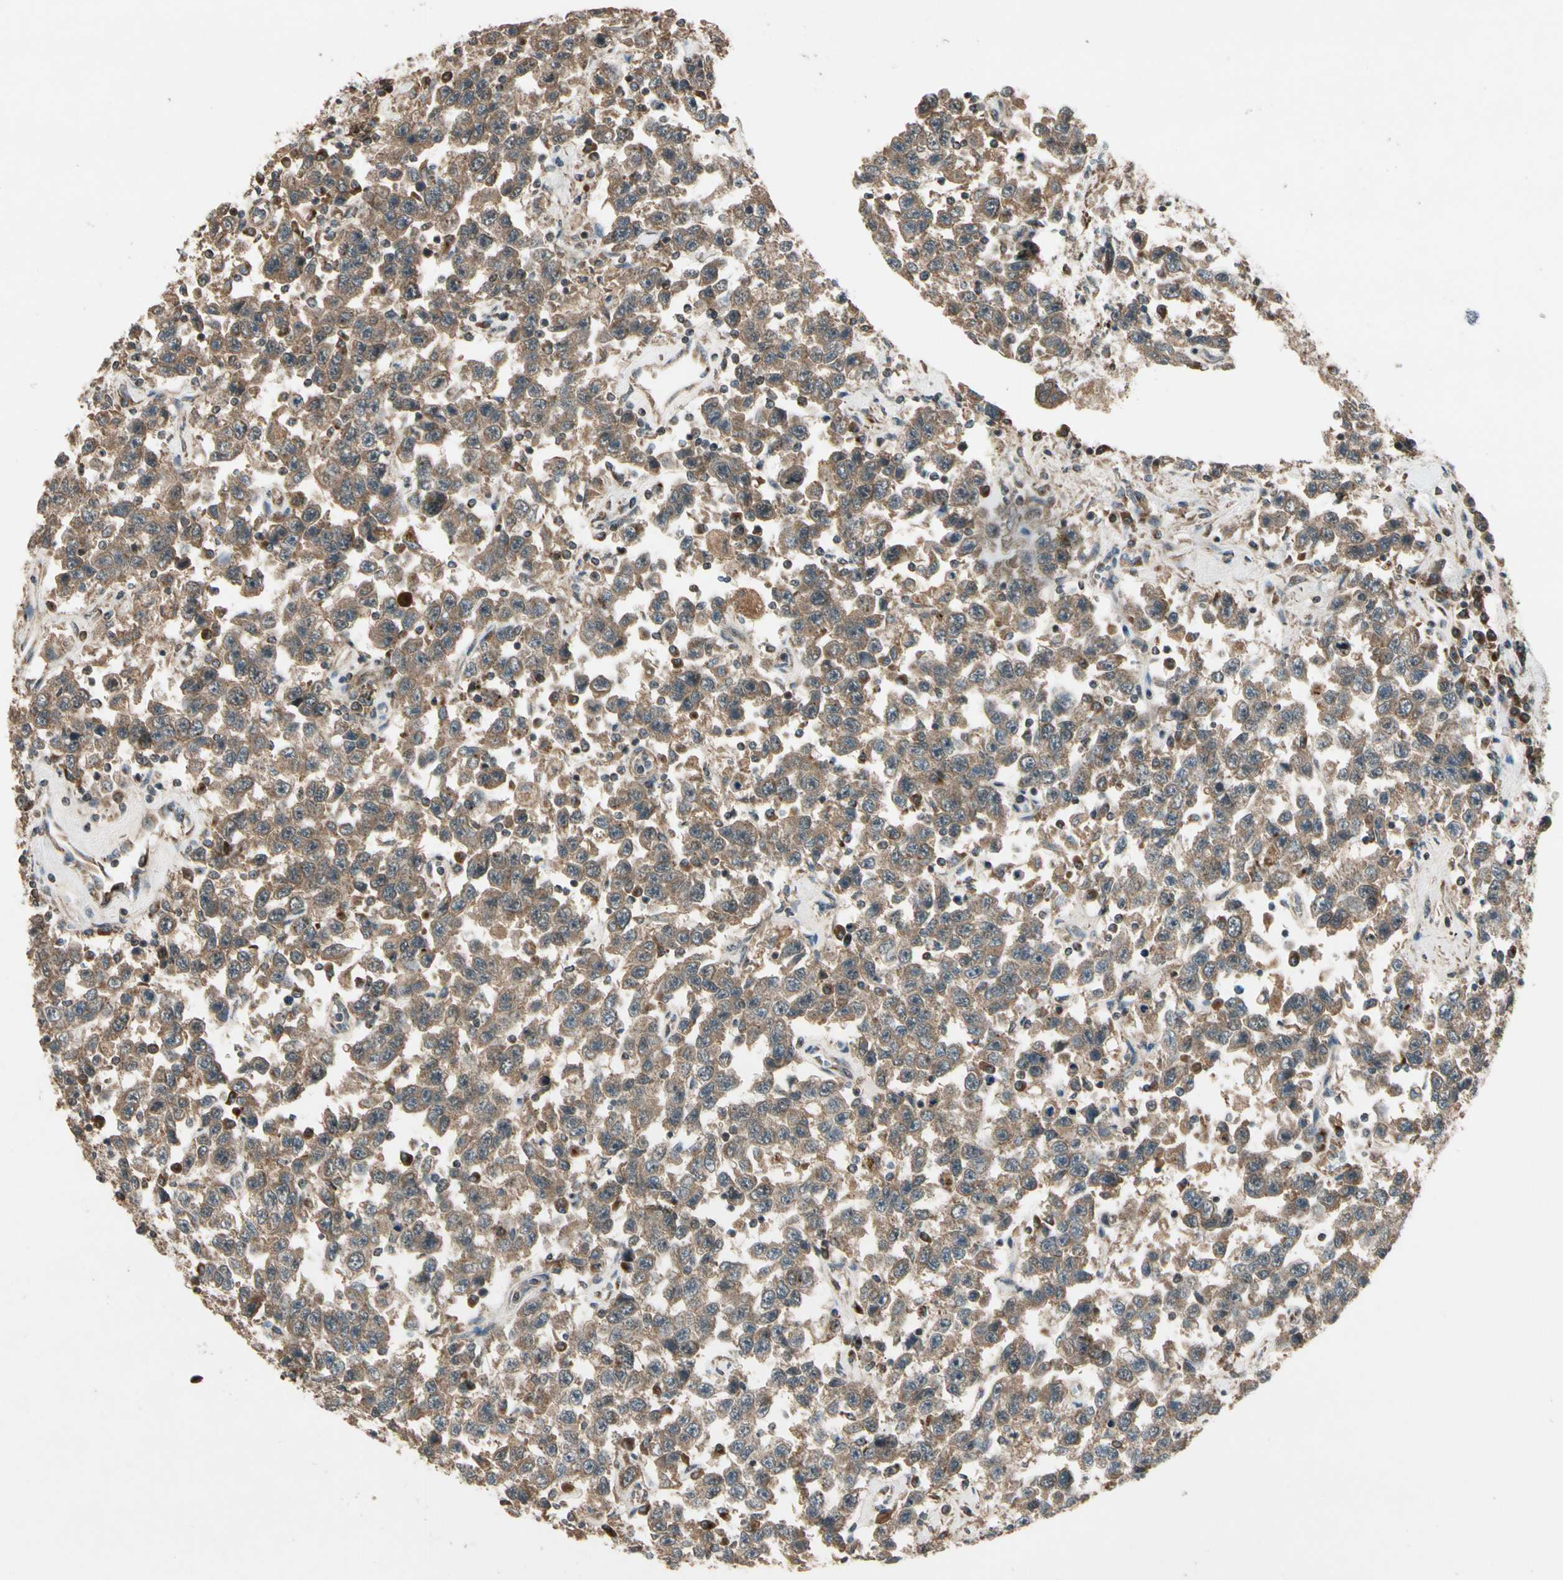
{"staining": {"intensity": "weak", "quantity": ">75%", "location": "cytoplasmic/membranous"}, "tissue": "testis cancer", "cell_type": "Tumor cells", "image_type": "cancer", "snomed": [{"axis": "morphology", "description": "Seminoma, NOS"}, {"axis": "topography", "description": "Testis"}], "caption": "The micrograph reveals a brown stain indicating the presence of a protein in the cytoplasmic/membranous of tumor cells in testis cancer.", "gene": "GCK", "patient": {"sex": "male", "age": 41}}